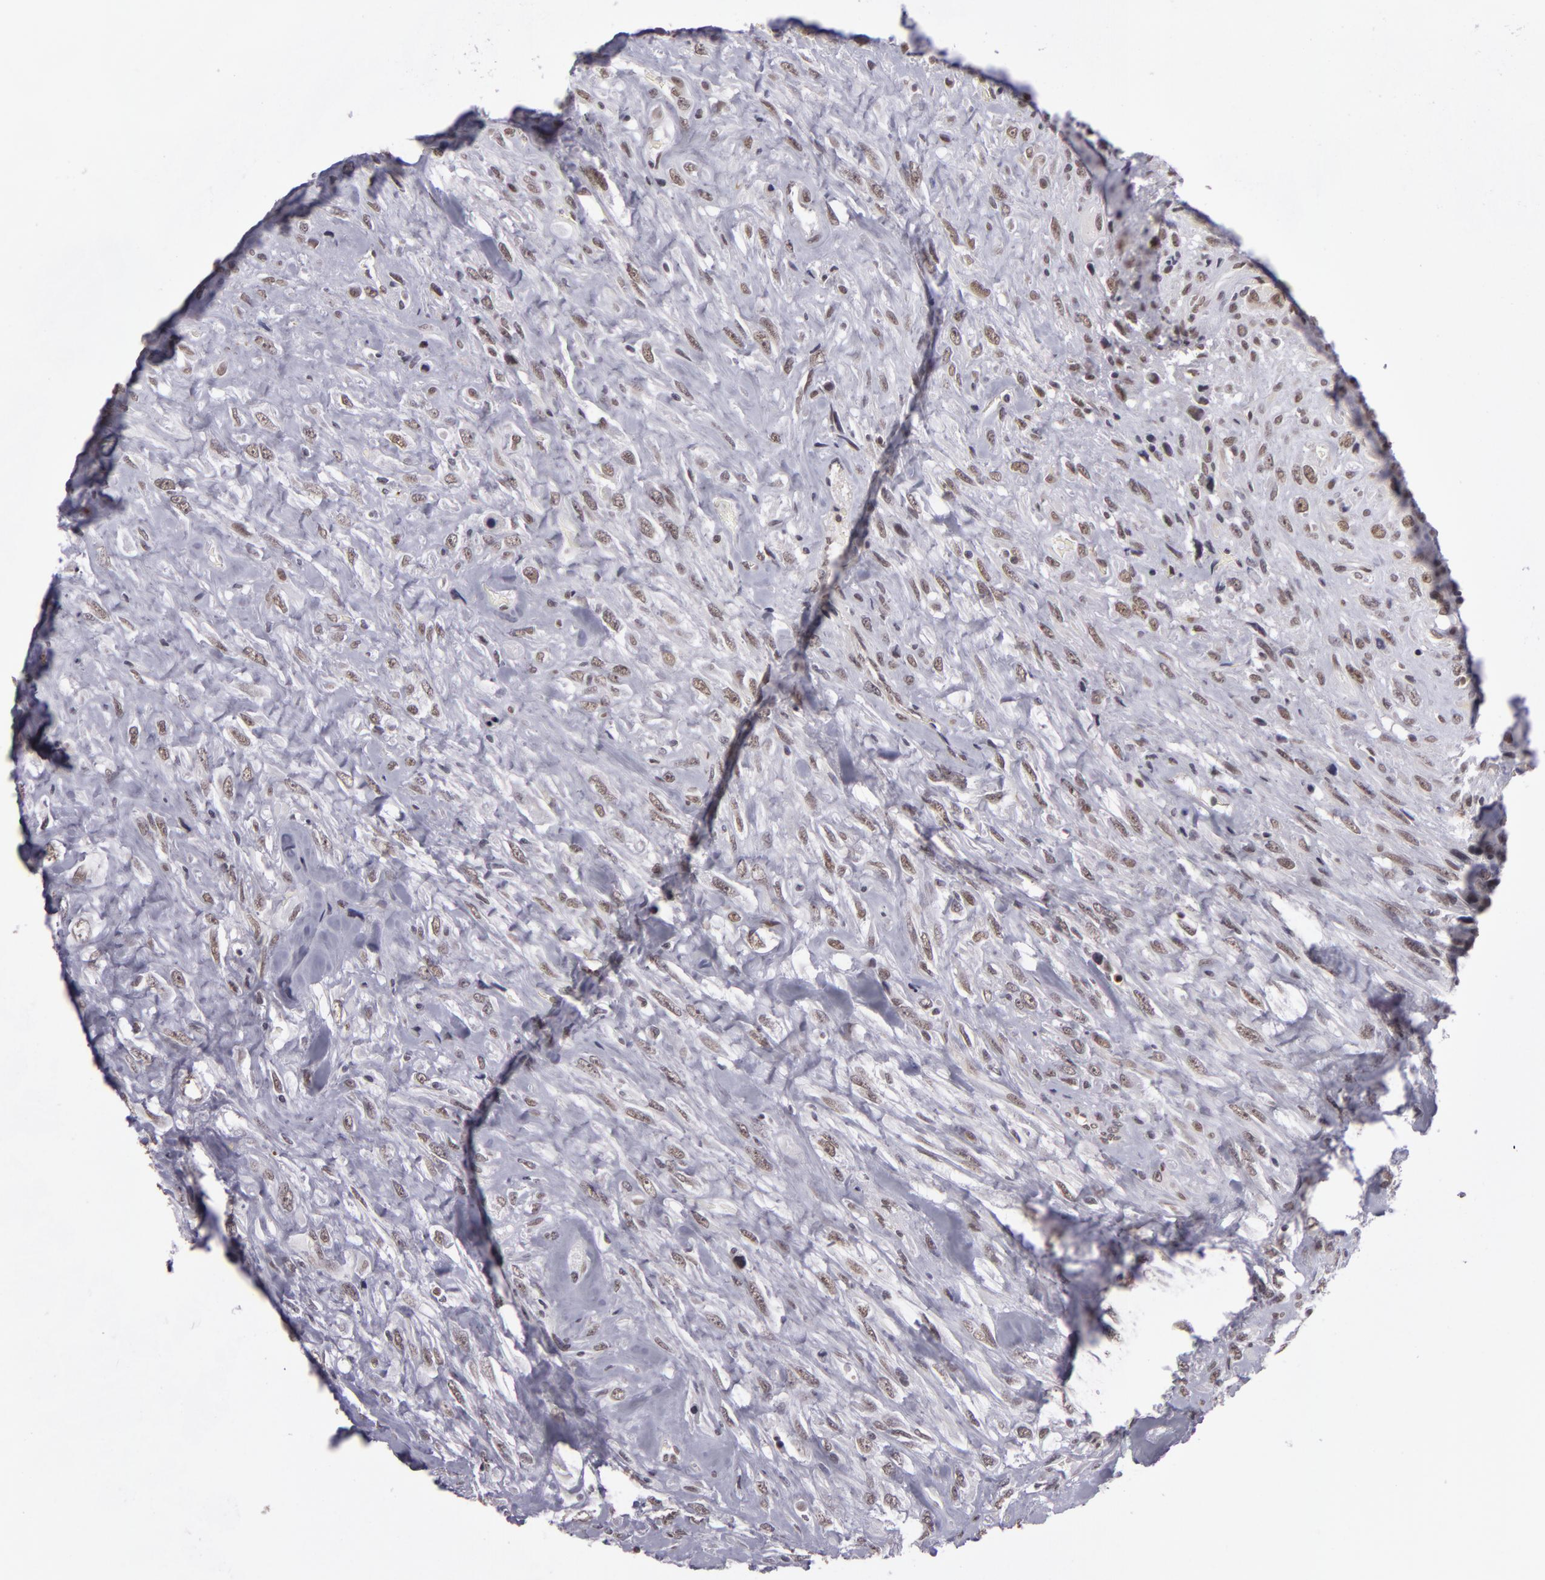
{"staining": {"intensity": "weak", "quantity": "<25%", "location": "nuclear"}, "tissue": "breast cancer", "cell_type": "Tumor cells", "image_type": "cancer", "snomed": [{"axis": "morphology", "description": "Neoplasm, malignant, NOS"}, {"axis": "topography", "description": "Breast"}], "caption": "Immunohistochemistry (IHC) photomicrograph of human breast neoplasm (malignant) stained for a protein (brown), which demonstrates no expression in tumor cells.", "gene": "RRP7A", "patient": {"sex": "female", "age": 50}}